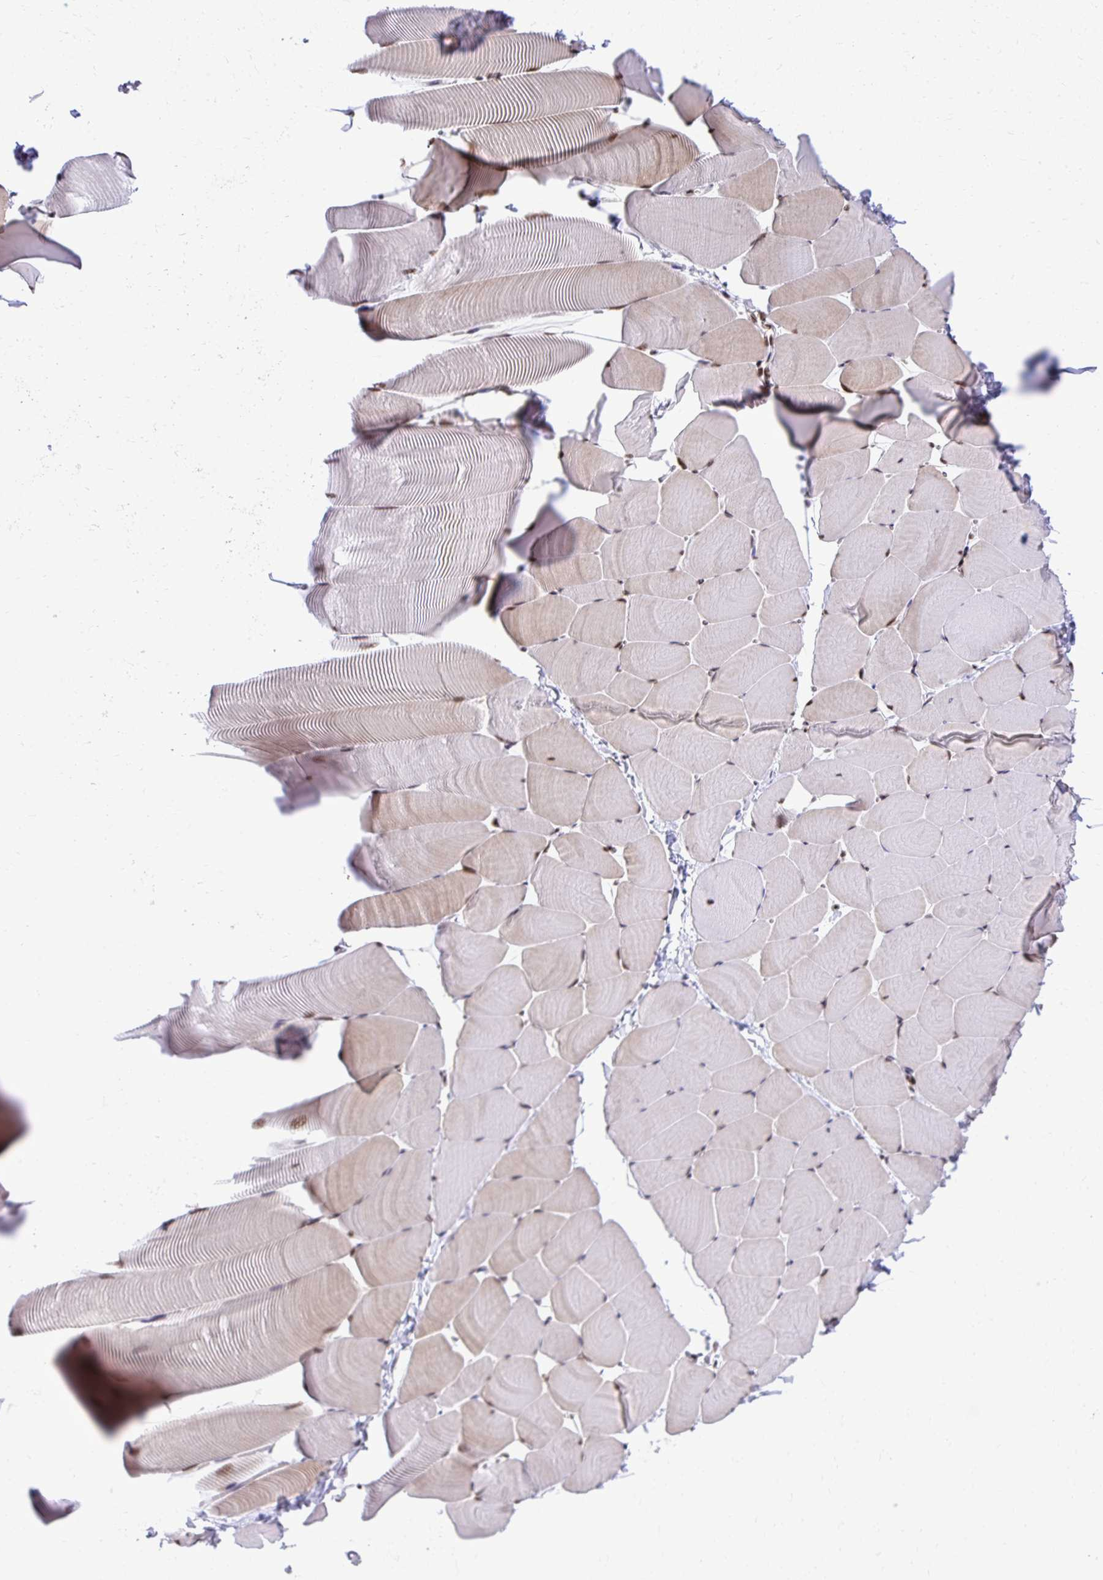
{"staining": {"intensity": "strong", "quantity": ">75%", "location": "nuclear"}, "tissue": "skeletal muscle", "cell_type": "Myocytes", "image_type": "normal", "snomed": [{"axis": "morphology", "description": "Normal tissue, NOS"}, {"axis": "topography", "description": "Skeletal muscle"}], "caption": "Immunohistochemistry photomicrograph of normal skeletal muscle: human skeletal muscle stained using immunohistochemistry (IHC) exhibits high levels of strong protein expression localized specifically in the nuclear of myocytes, appearing as a nuclear brown color.", "gene": "PRPF19", "patient": {"sex": "male", "age": 25}}